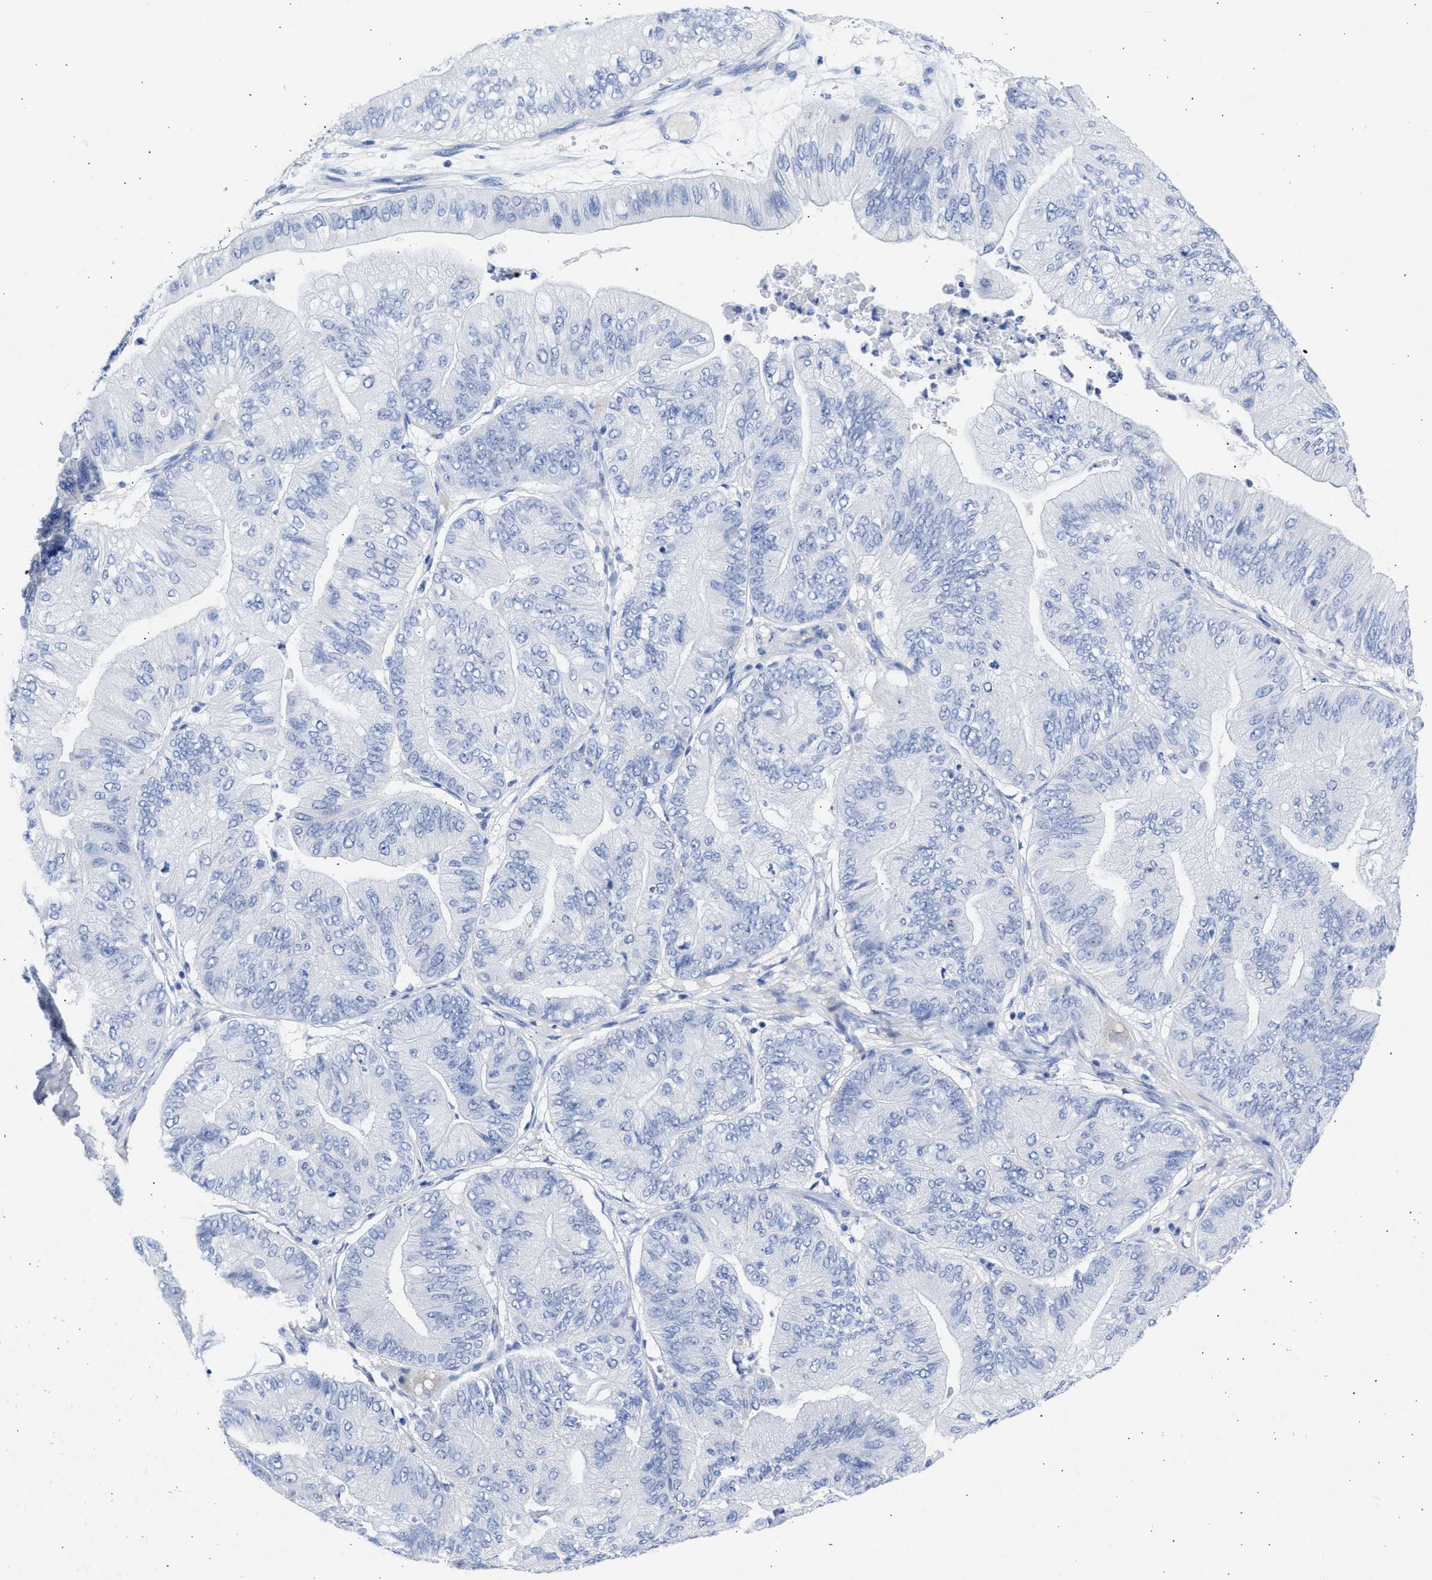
{"staining": {"intensity": "negative", "quantity": "none", "location": "none"}, "tissue": "ovarian cancer", "cell_type": "Tumor cells", "image_type": "cancer", "snomed": [{"axis": "morphology", "description": "Cystadenocarcinoma, mucinous, NOS"}, {"axis": "topography", "description": "Ovary"}], "caption": "Immunohistochemistry photomicrograph of neoplastic tissue: ovarian cancer (mucinous cystadenocarcinoma) stained with DAB demonstrates no significant protein positivity in tumor cells.", "gene": "NCAM1", "patient": {"sex": "female", "age": 61}}